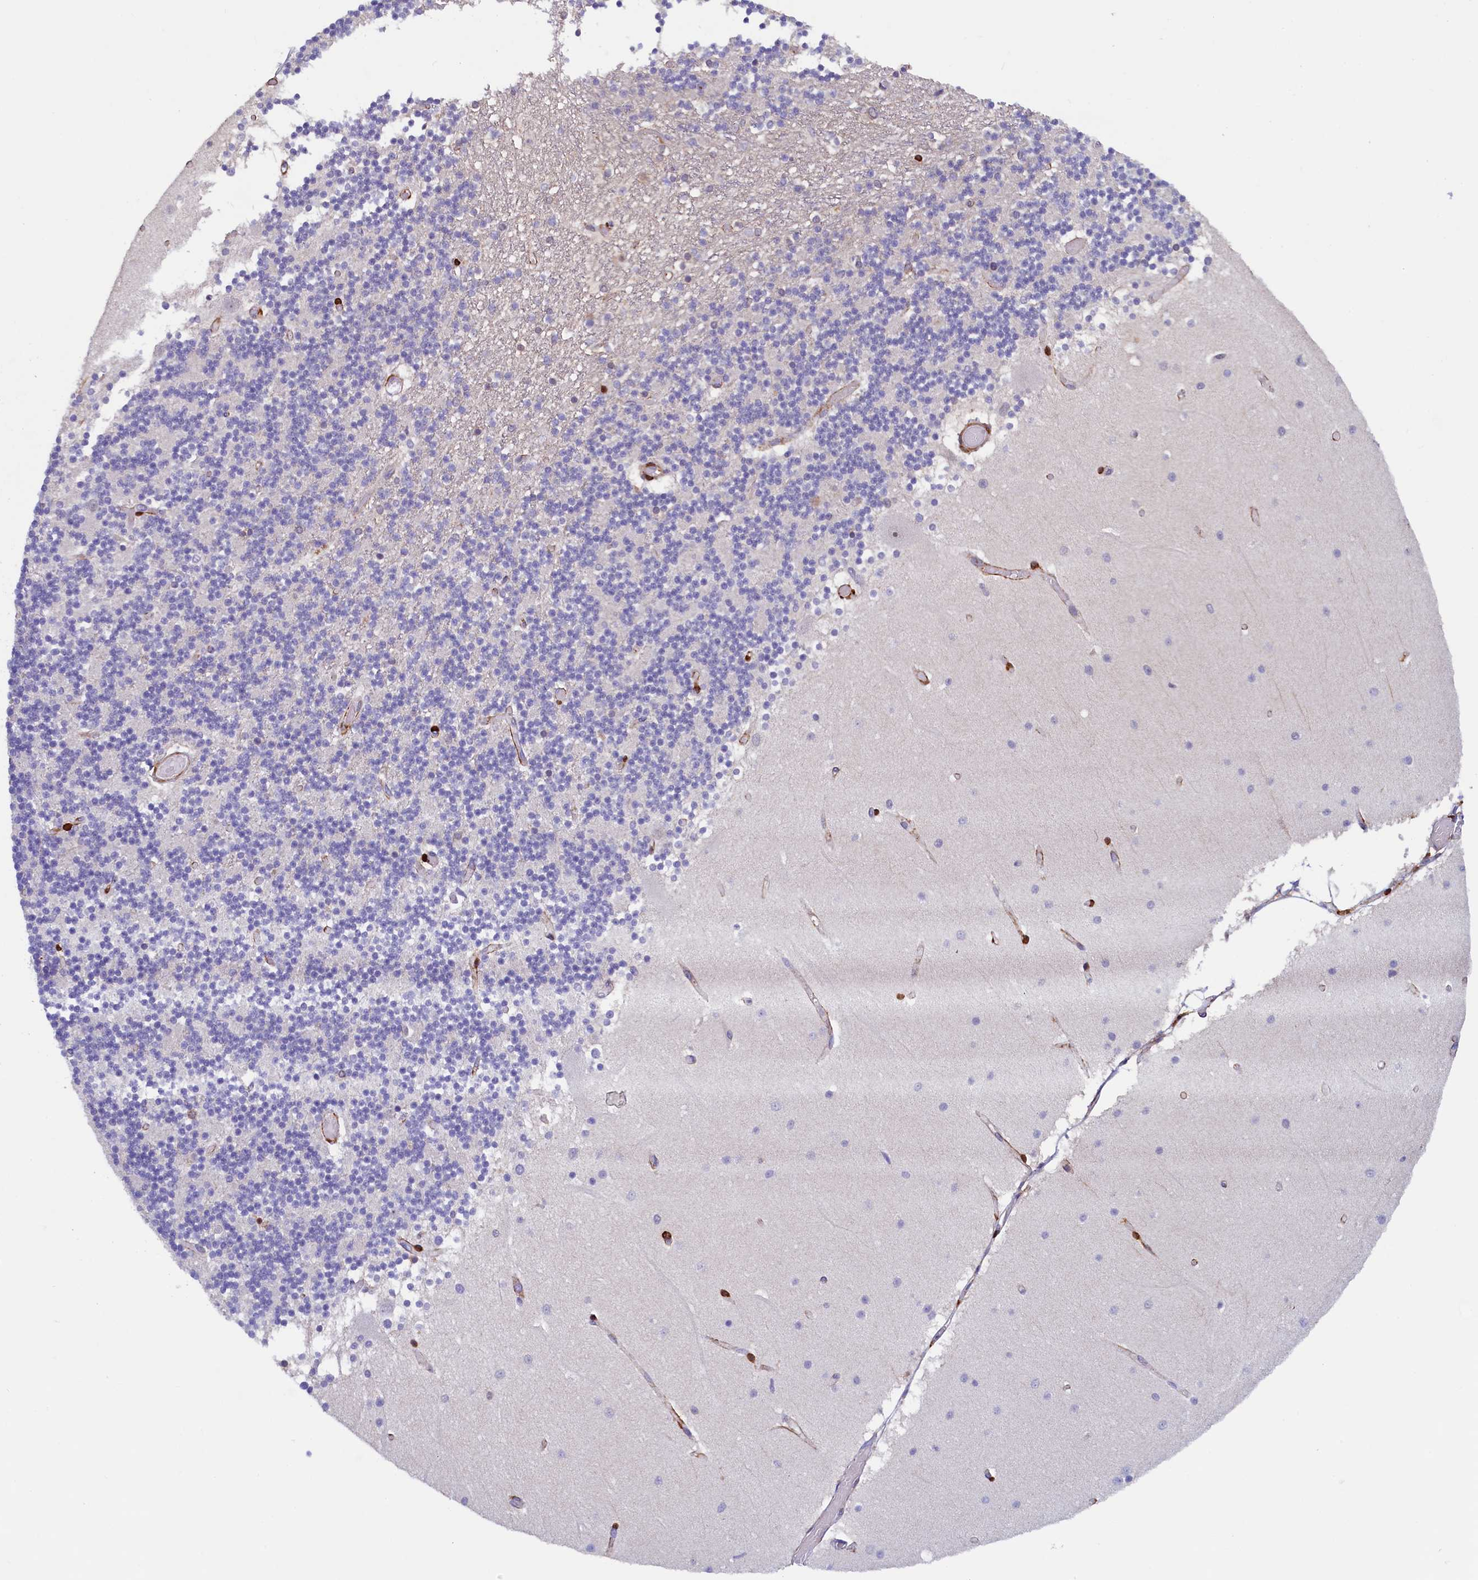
{"staining": {"intensity": "negative", "quantity": "none", "location": "none"}, "tissue": "cerebellum", "cell_type": "Cells in granular layer", "image_type": "normal", "snomed": [{"axis": "morphology", "description": "Normal tissue, NOS"}, {"axis": "topography", "description": "Cerebellum"}], "caption": "A high-resolution histopathology image shows immunohistochemistry (IHC) staining of benign cerebellum, which shows no significant expression in cells in granular layer. Nuclei are stained in blue.", "gene": "PACSIN3", "patient": {"sex": "female", "age": 28}}